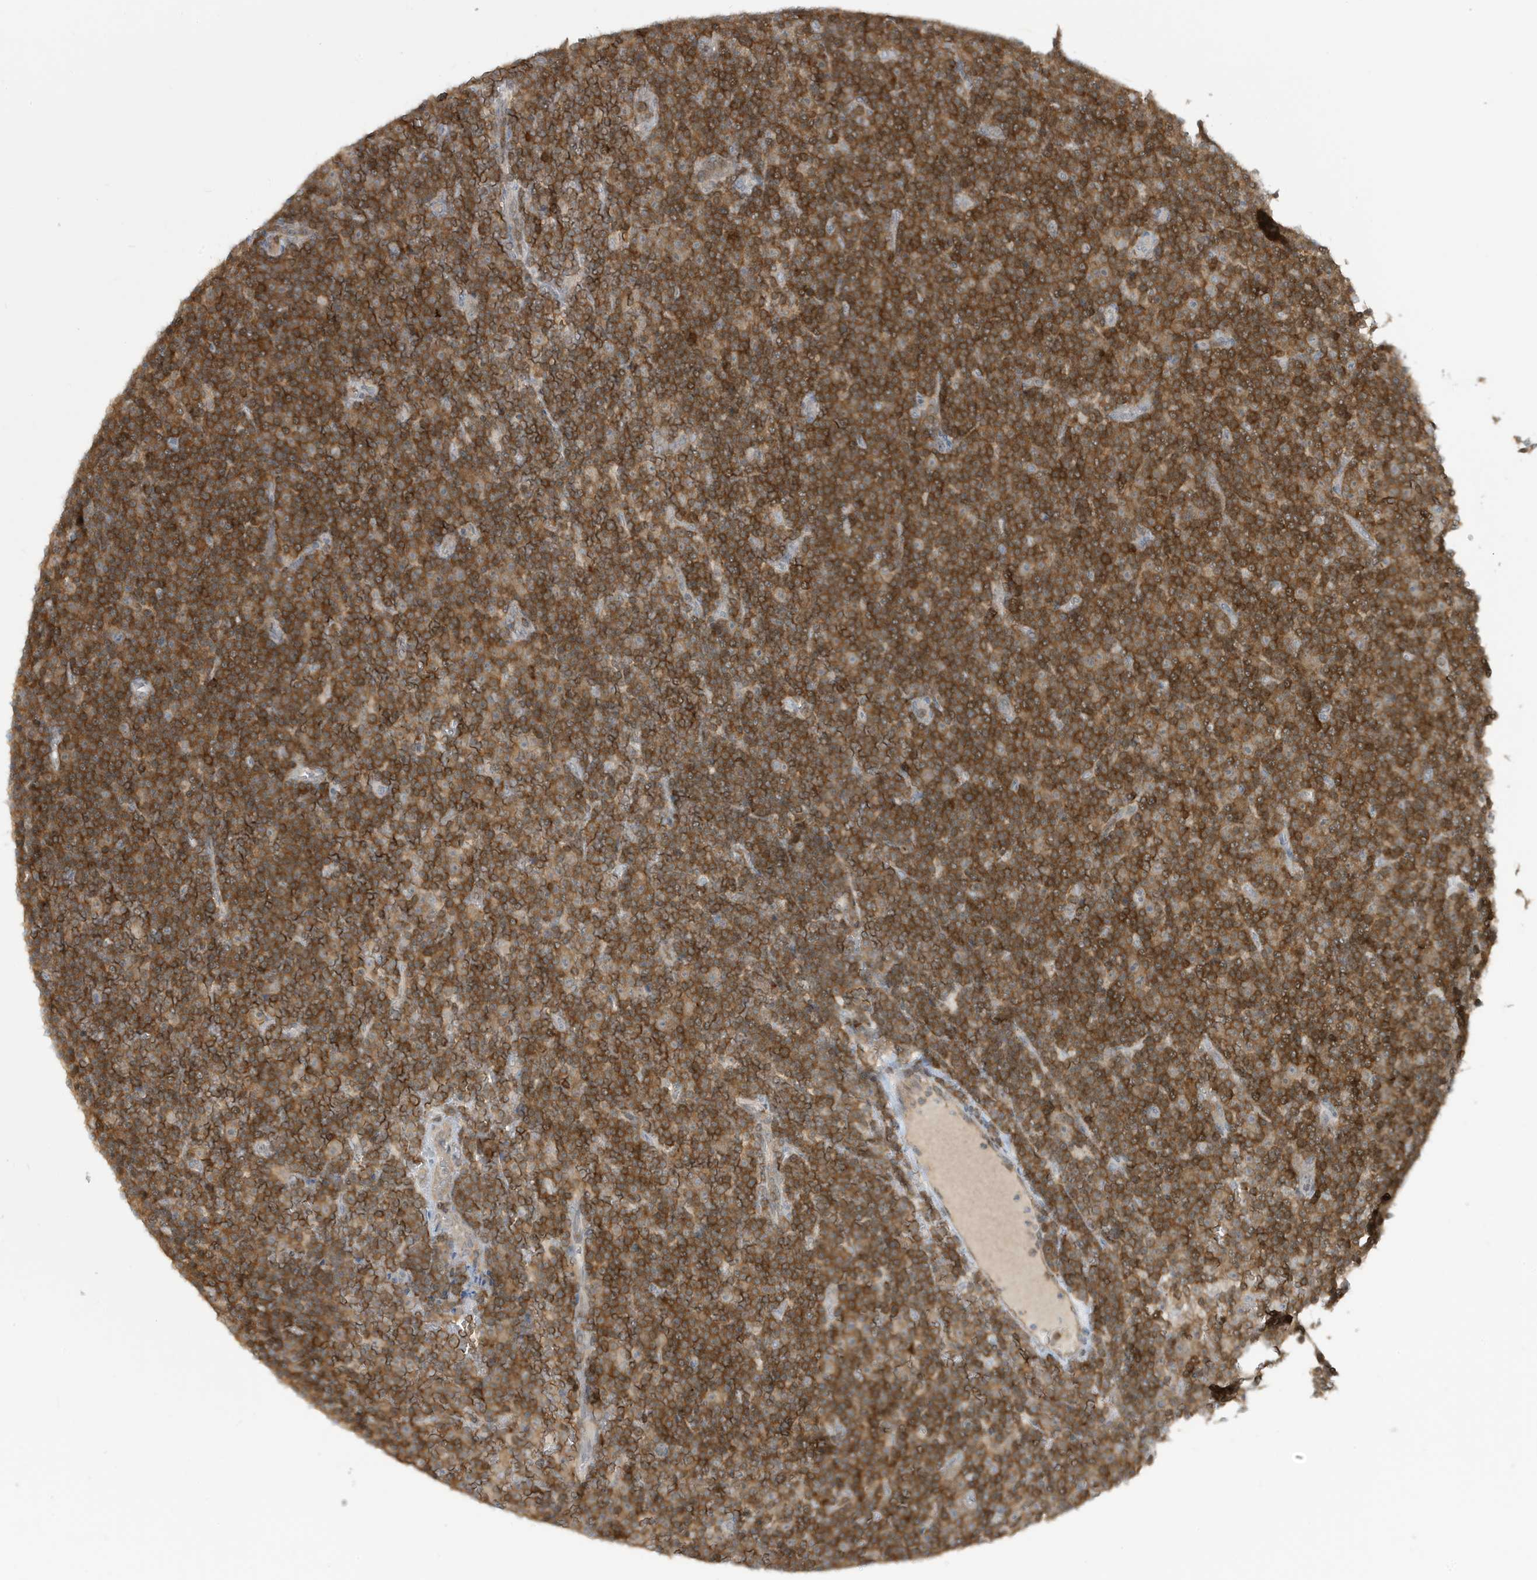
{"staining": {"intensity": "moderate", "quantity": ">75%", "location": "cytoplasmic/membranous"}, "tissue": "lymphoma", "cell_type": "Tumor cells", "image_type": "cancer", "snomed": [{"axis": "morphology", "description": "Malignant lymphoma, non-Hodgkin's type, Low grade"}, {"axis": "topography", "description": "Lymph node"}], "caption": "Protein expression by immunohistochemistry (IHC) reveals moderate cytoplasmic/membranous staining in about >75% of tumor cells in lymphoma.", "gene": "OGA", "patient": {"sex": "female", "age": 67}}